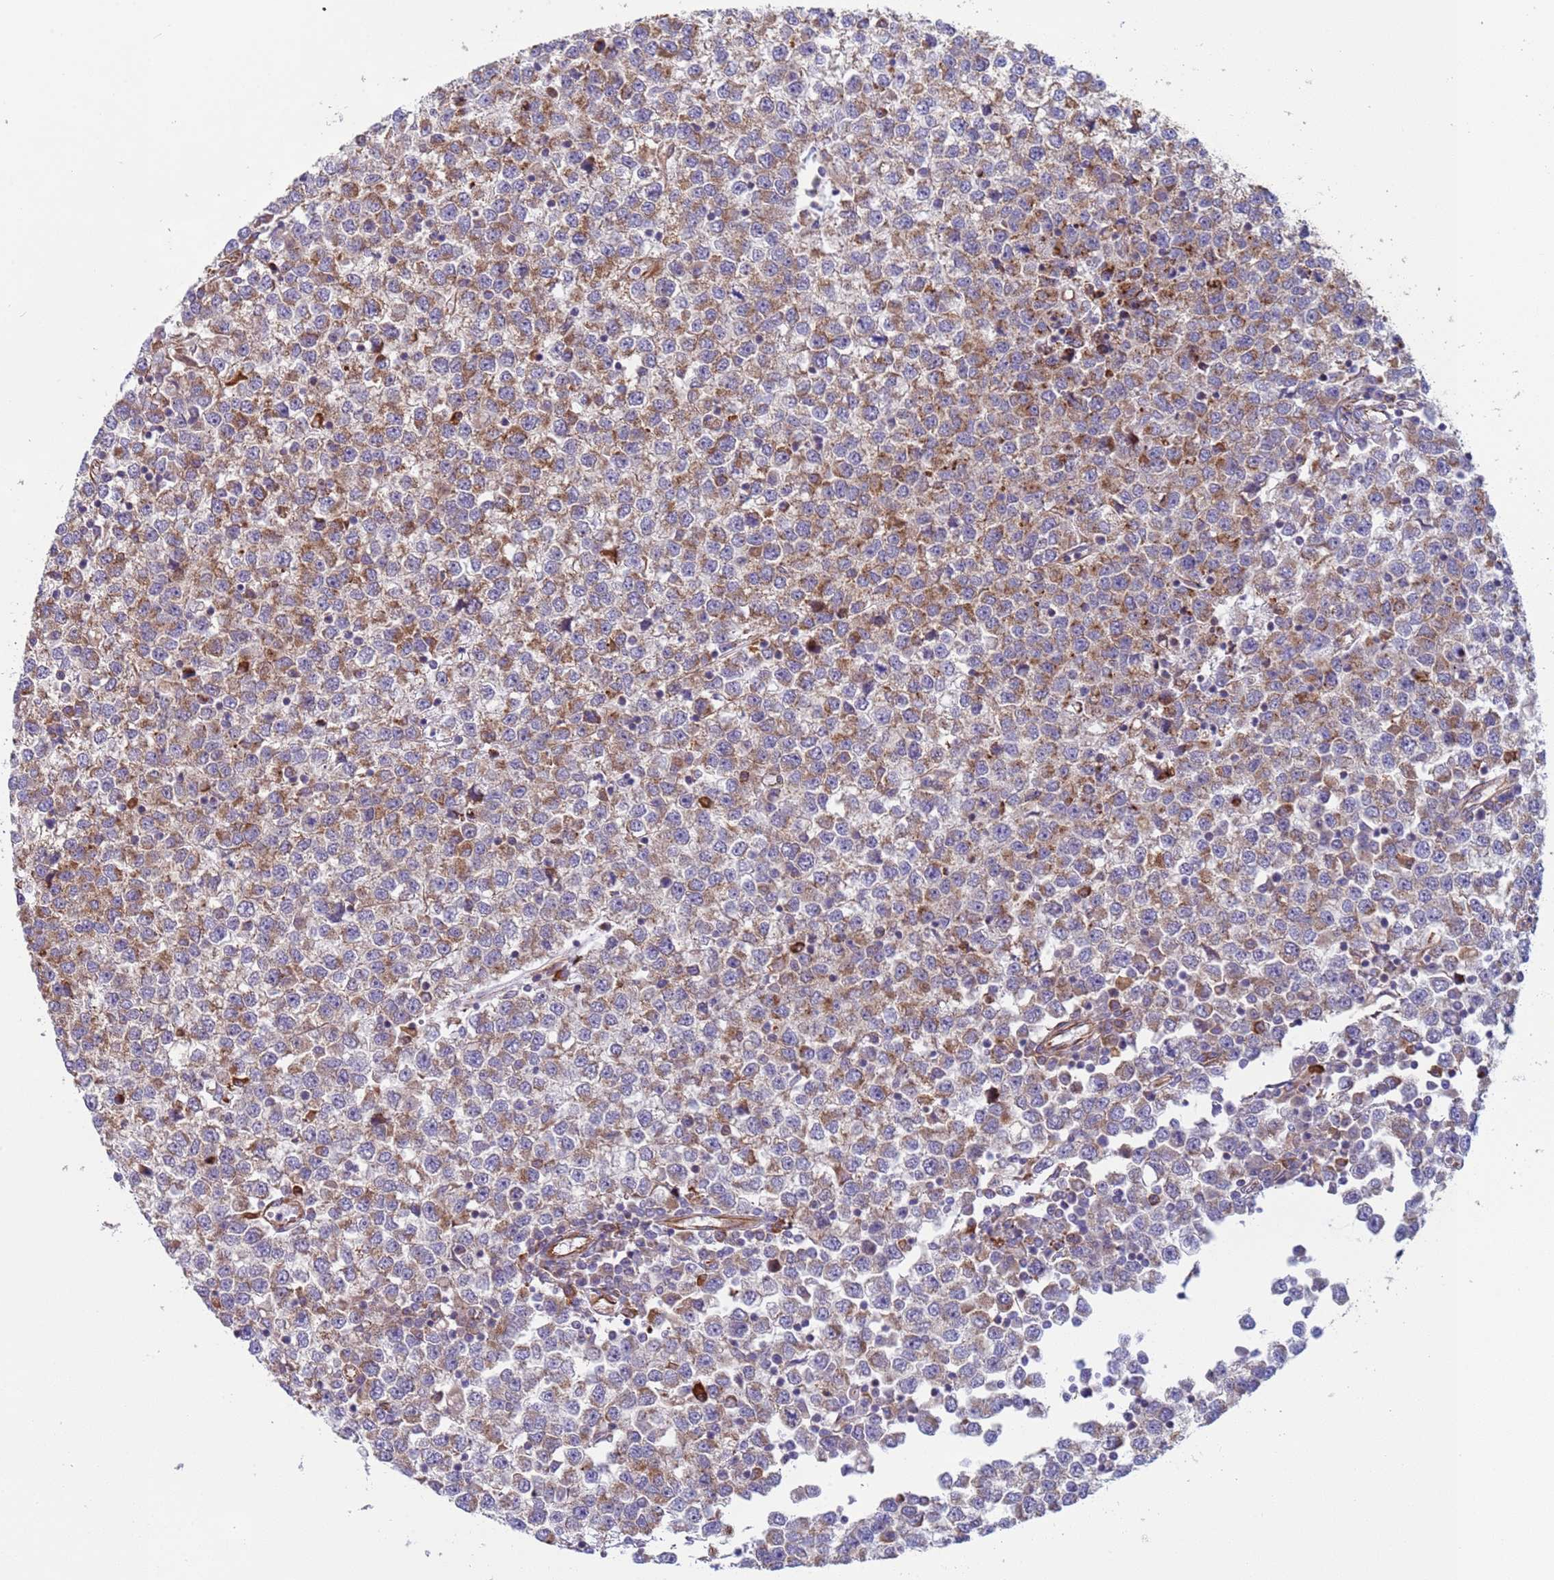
{"staining": {"intensity": "moderate", "quantity": "25%-75%", "location": "cytoplasmic/membranous"}, "tissue": "testis cancer", "cell_type": "Tumor cells", "image_type": "cancer", "snomed": [{"axis": "morphology", "description": "Seminoma, NOS"}, {"axis": "topography", "description": "Testis"}], "caption": "Testis seminoma tissue displays moderate cytoplasmic/membranous staining in about 25%-75% of tumor cells", "gene": "NUDT12", "patient": {"sex": "male", "age": 65}}